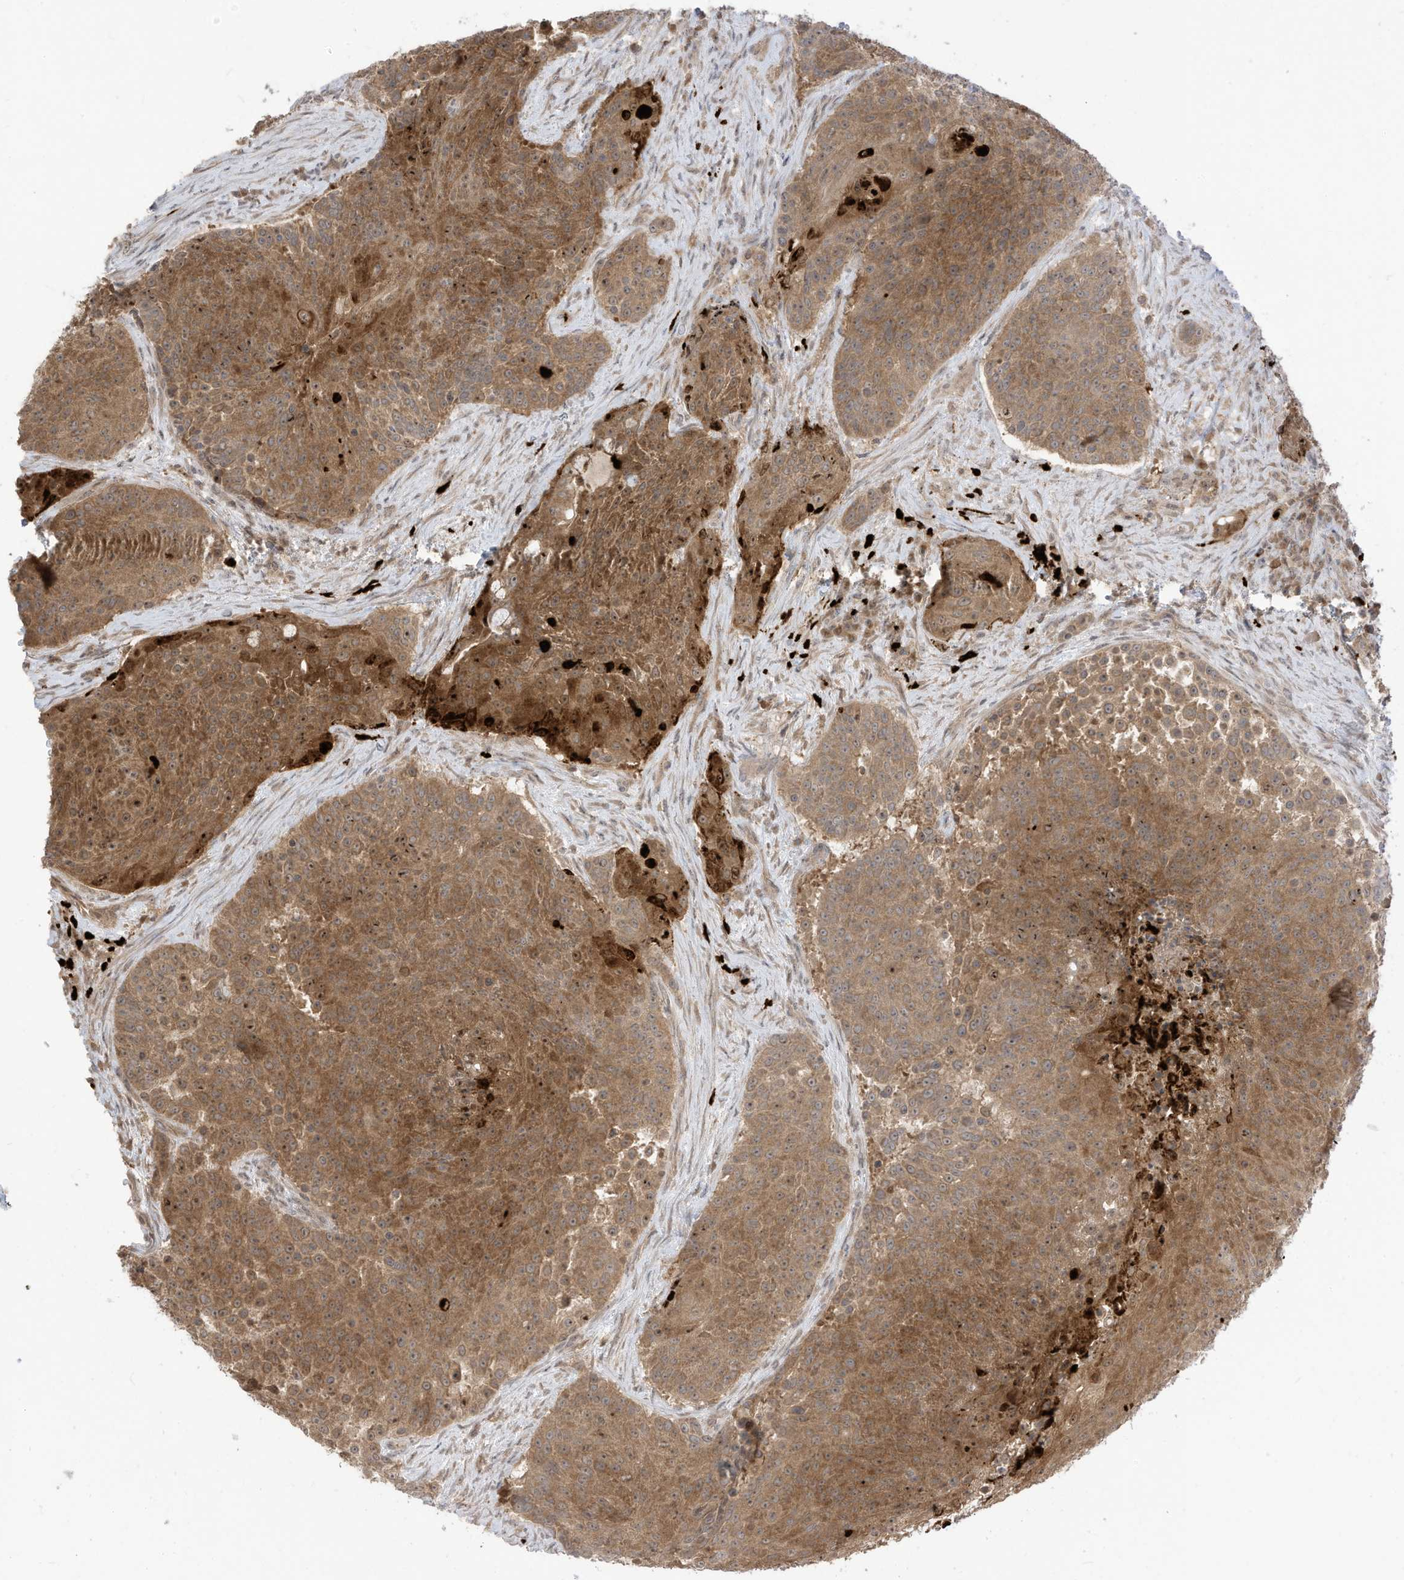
{"staining": {"intensity": "moderate", "quantity": ">75%", "location": "cytoplasmic/membranous,nuclear"}, "tissue": "urothelial cancer", "cell_type": "Tumor cells", "image_type": "cancer", "snomed": [{"axis": "morphology", "description": "Urothelial carcinoma, High grade"}, {"axis": "topography", "description": "Urinary bladder"}], "caption": "Immunohistochemical staining of urothelial cancer exhibits moderate cytoplasmic/membranous and nuclear protein staining in approximately >75% of tumor cells. (DAB (3,3'-diaminobenzidine) IHC with brightfield microscopy, high magnification).", "gene": "CNKSR1", "patient": {"sex": "female", "age": 63}}